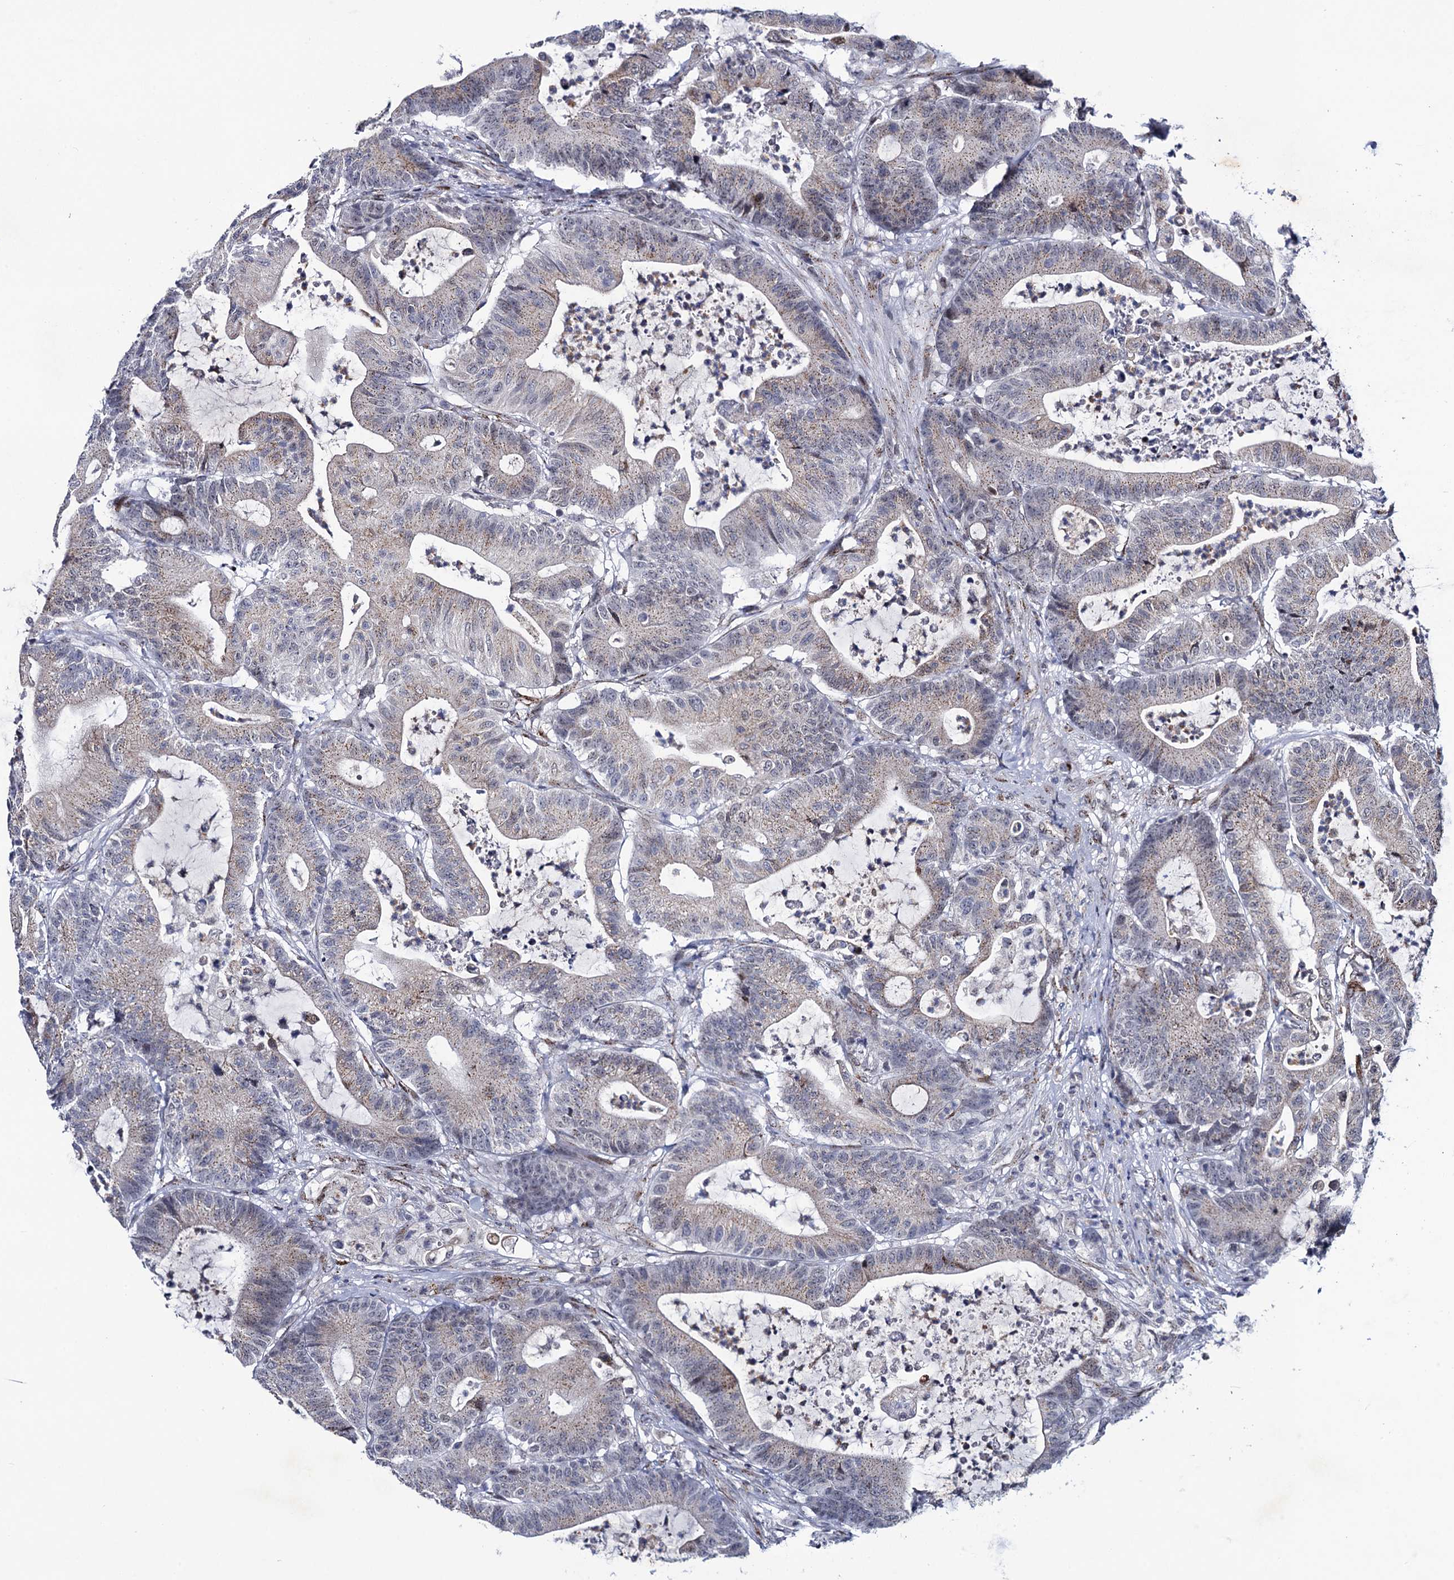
{"staining": {"intensity": "moderate", "quantity": "<25%", "location": "cytoplasmic/membranous"}, "tissue": "colorectal cancer", "cell_type": "Tumor cells", "image_type": "cancer", "snomed": [{"axis": "morphology", "description": "Adenocarcinoma, NOS"}, {"axis": "topography", "description": "Colon"}], "caption": "High-power microscopy captured an IHC image of colorectal cancer, revealing moderate cytoplasmic/membranous staining in approximately <25% of tumor cells. (Stains: DAB in brown, nuclei in blue, Microscopy: brightfield microscopy at high magnification).", "gene": "THAP2", "patient": {"sex": "female", "age": 84}}